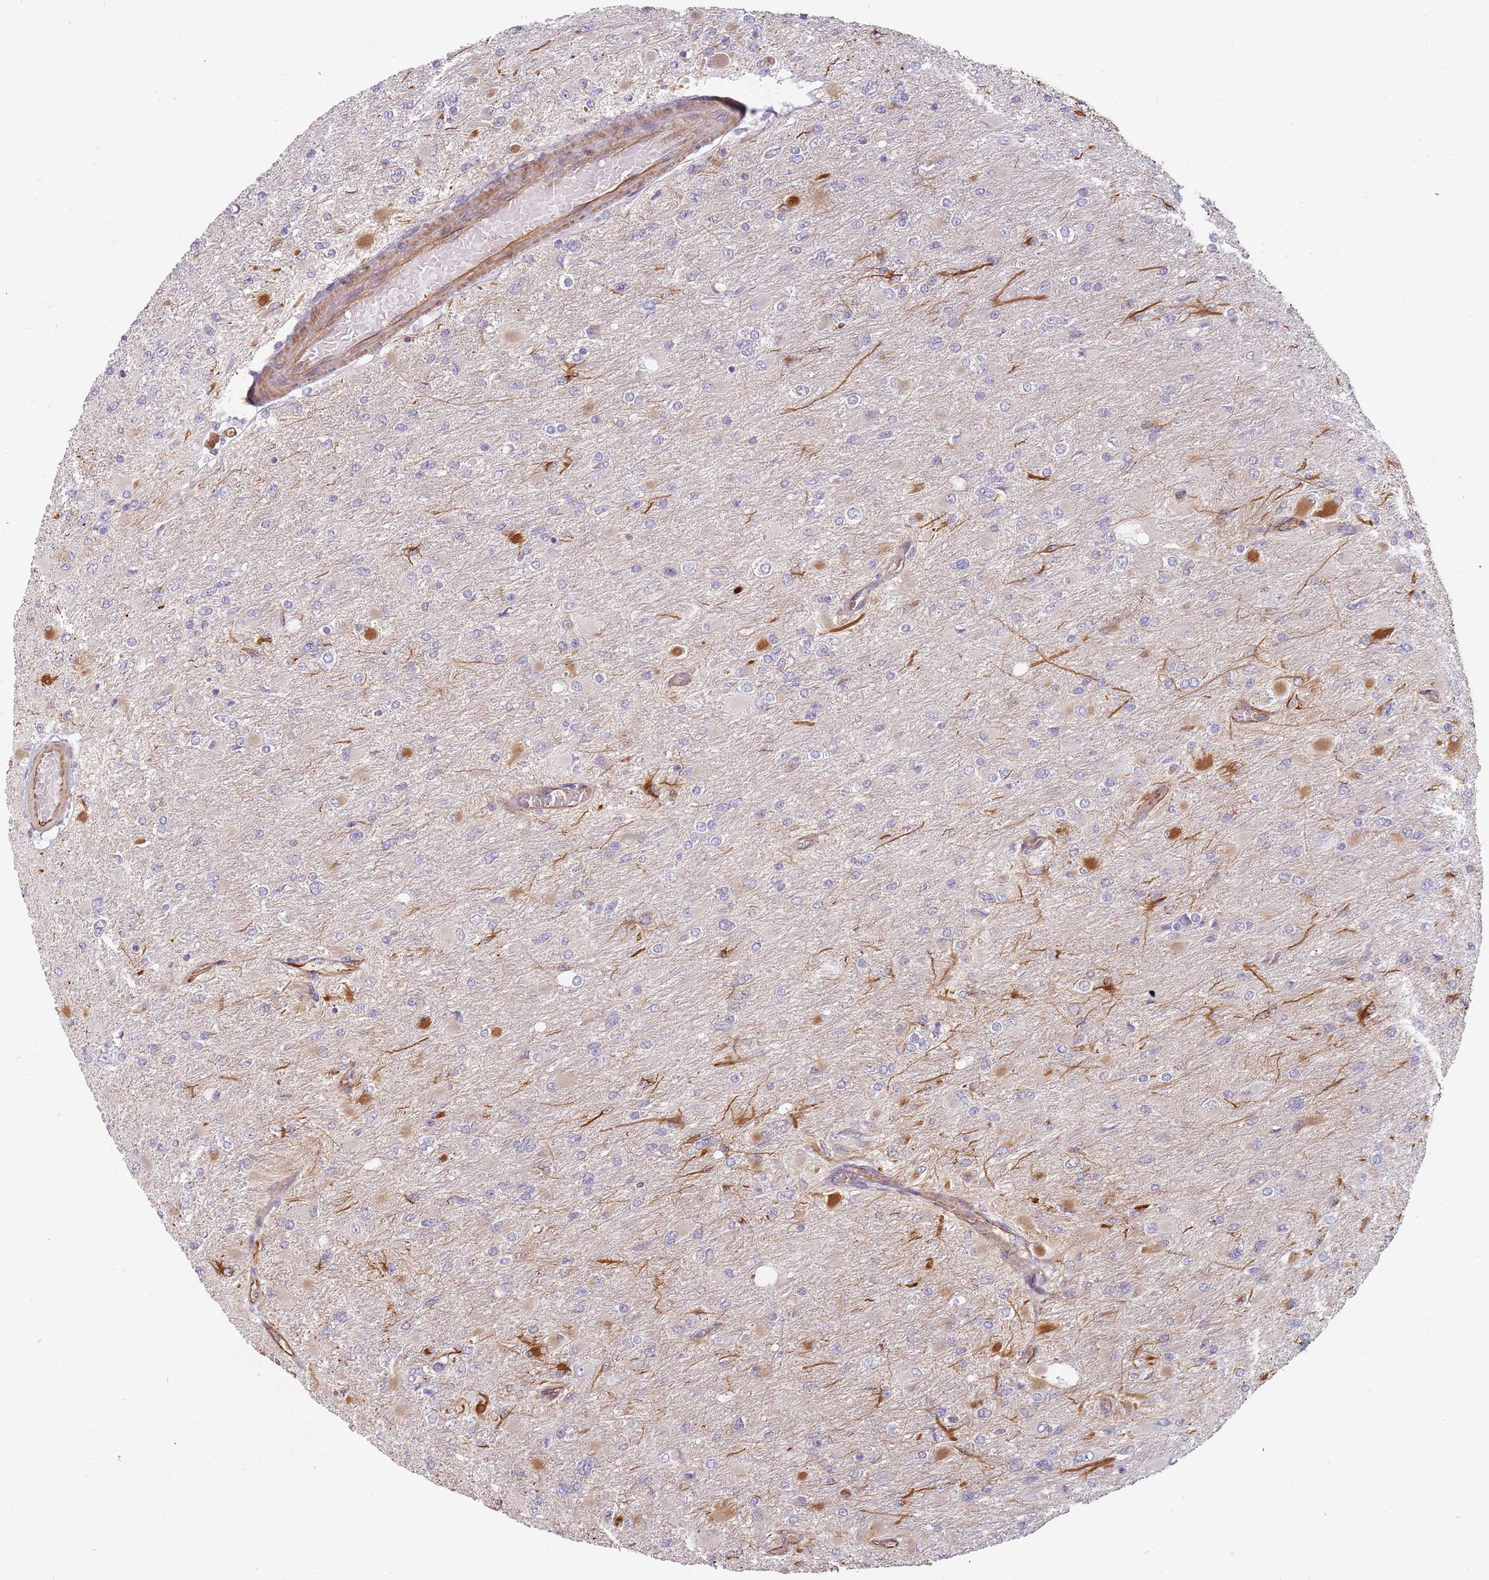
{"staining": {"intensity": "moderate", "quantity": "<25%", "location": "cytoplasmic/membranous"}, "tissue": "glioma", "cell_type": "Tumor cells", "image_type": "cancer", "snomed": [{"axis": "morphology", "description": "Glioma, malignant, High grade"}, {"axis": "topography", "description": "Cerebral cortex"}], "caption": "Glioma tissue exhibits moderate cytoplasmic/membranous expression in approximately <25% of tumor cells, visualized by immunohistochemistry.", "gene": "GAS2L3", "patient": {"sex": "female", "age": 36}}